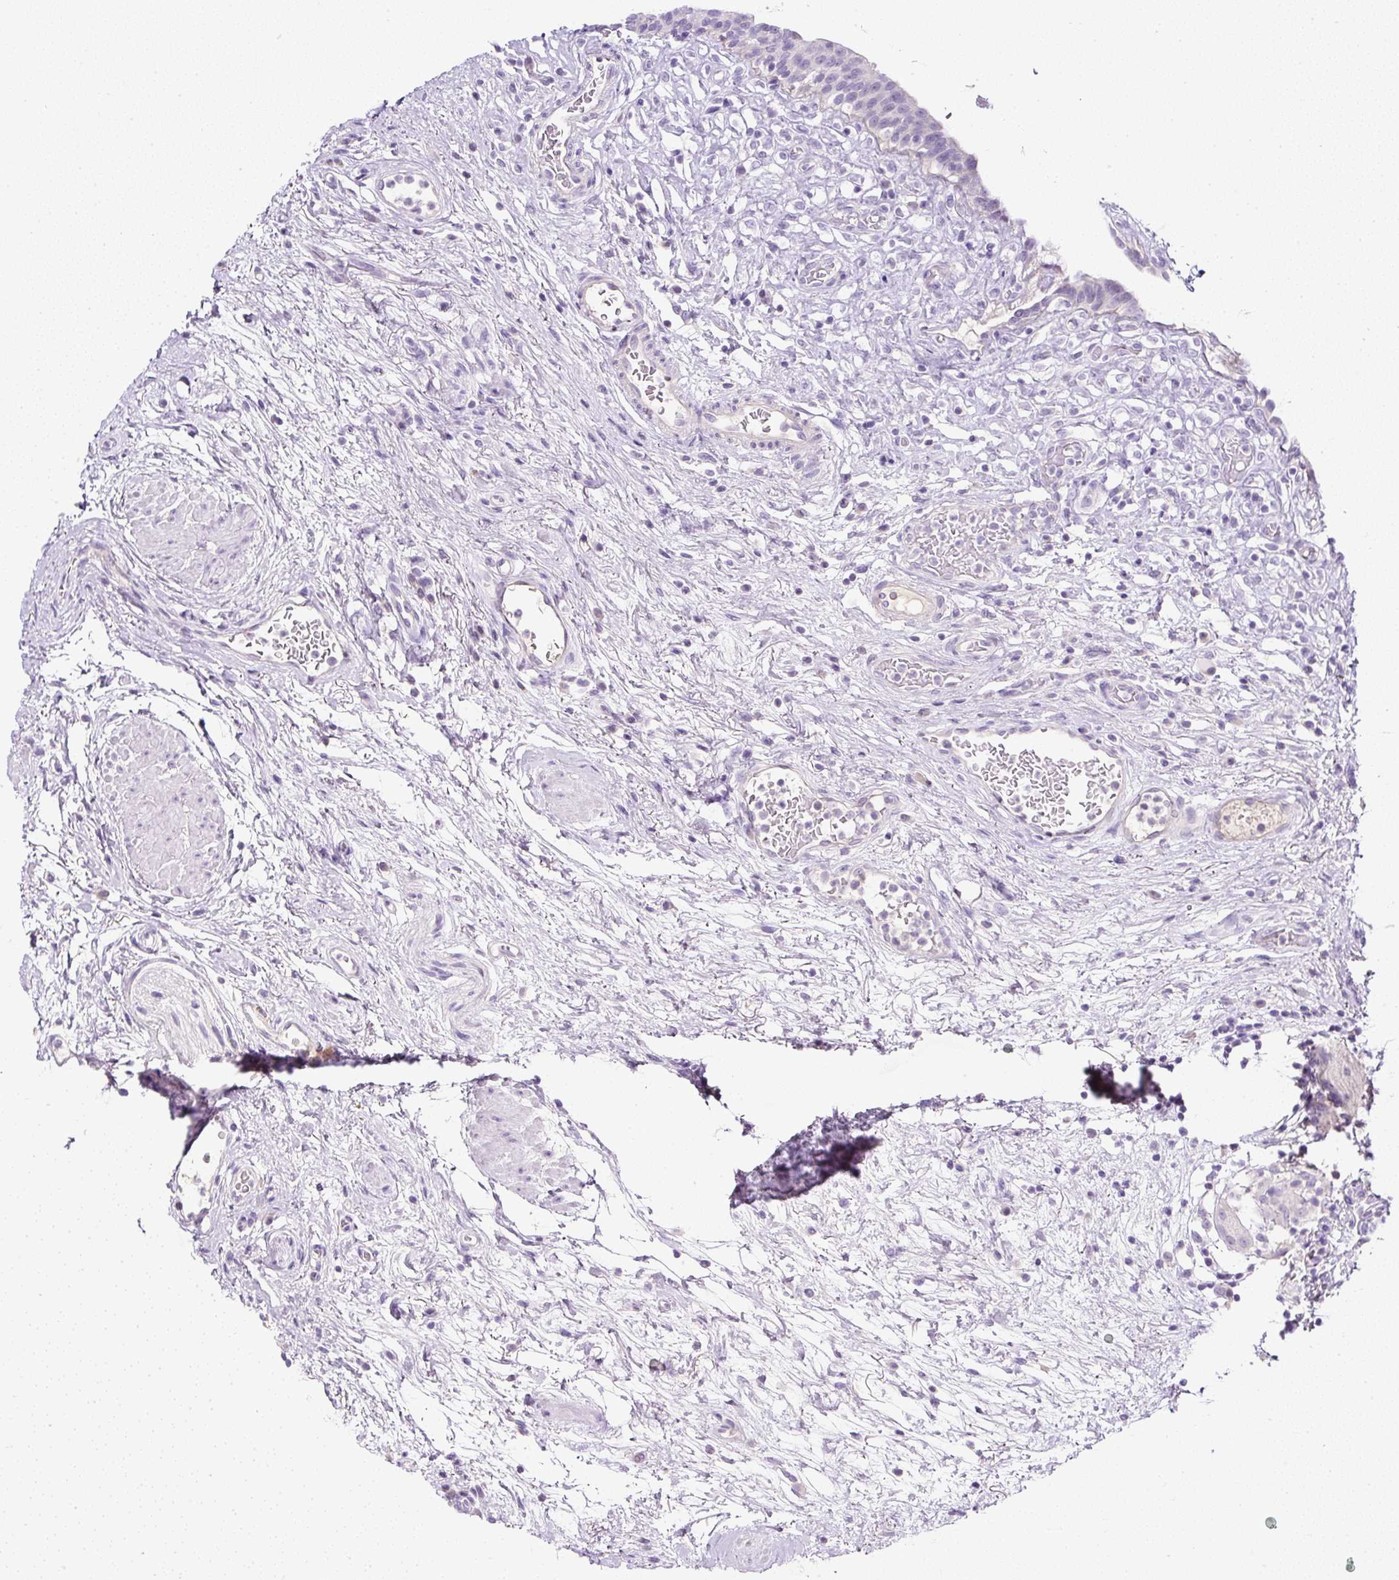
{"staining": {"intensity": "negative", "quantity": "none", "location": "none"}, "tissue": "urinary bladder", "cell_type": "Urothelial cells", "image_type": "normal", "snomed": [{"axis": "morphology", "description": "Normal tissue, NOS"}, {"axis": "topography", "description": "Urinary bladder"}], "caption": "High magnification brightfield microscopy of benign urinary bladder stained with DAB (3,3'-diaminobenzidine) (brown) and counterstained with hematoxylin (blue): urothelial cells show no significant positivity.", "gene": "COL9A2", "patient": {"sex": "male", "age": 71}}